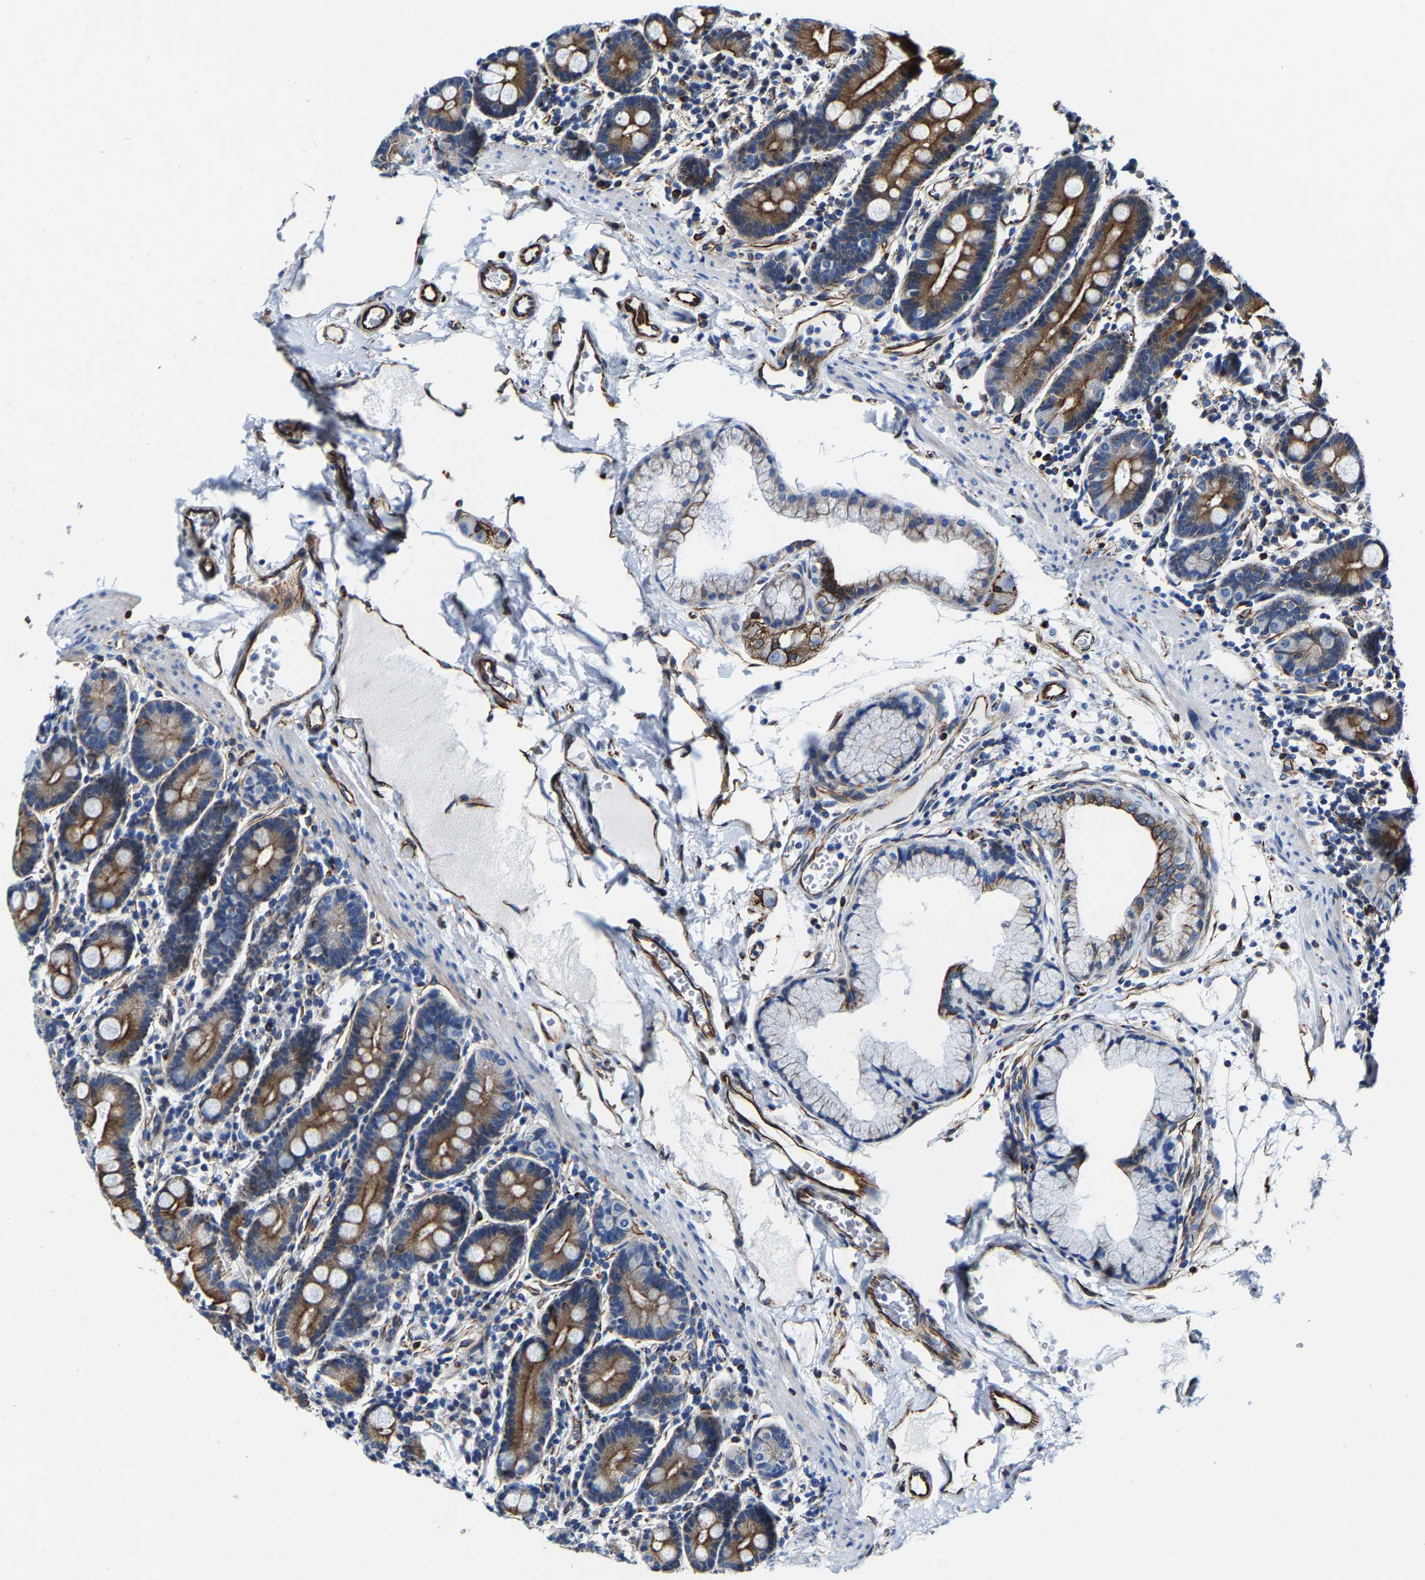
{"staining": {"intensity": "strong", "quantity": ">75%", "location": "cytoplasmic/membranous"}, "tissue": "duodenum", "cell_type": "Glandular cells", "image_type": "normal", "snomed": [{"axis": "morphology", "description": "Normal tissue, NOS"}, {"axis": "topography", "description": "Duodenum"}], "caption": "Glandular cells demonstrate strong cytoplasmic/membranous expression in approximately >75% of cells in normal duodenum.", "gene": "MMEL1", "patient": {"sex": "male", "age": 50}}